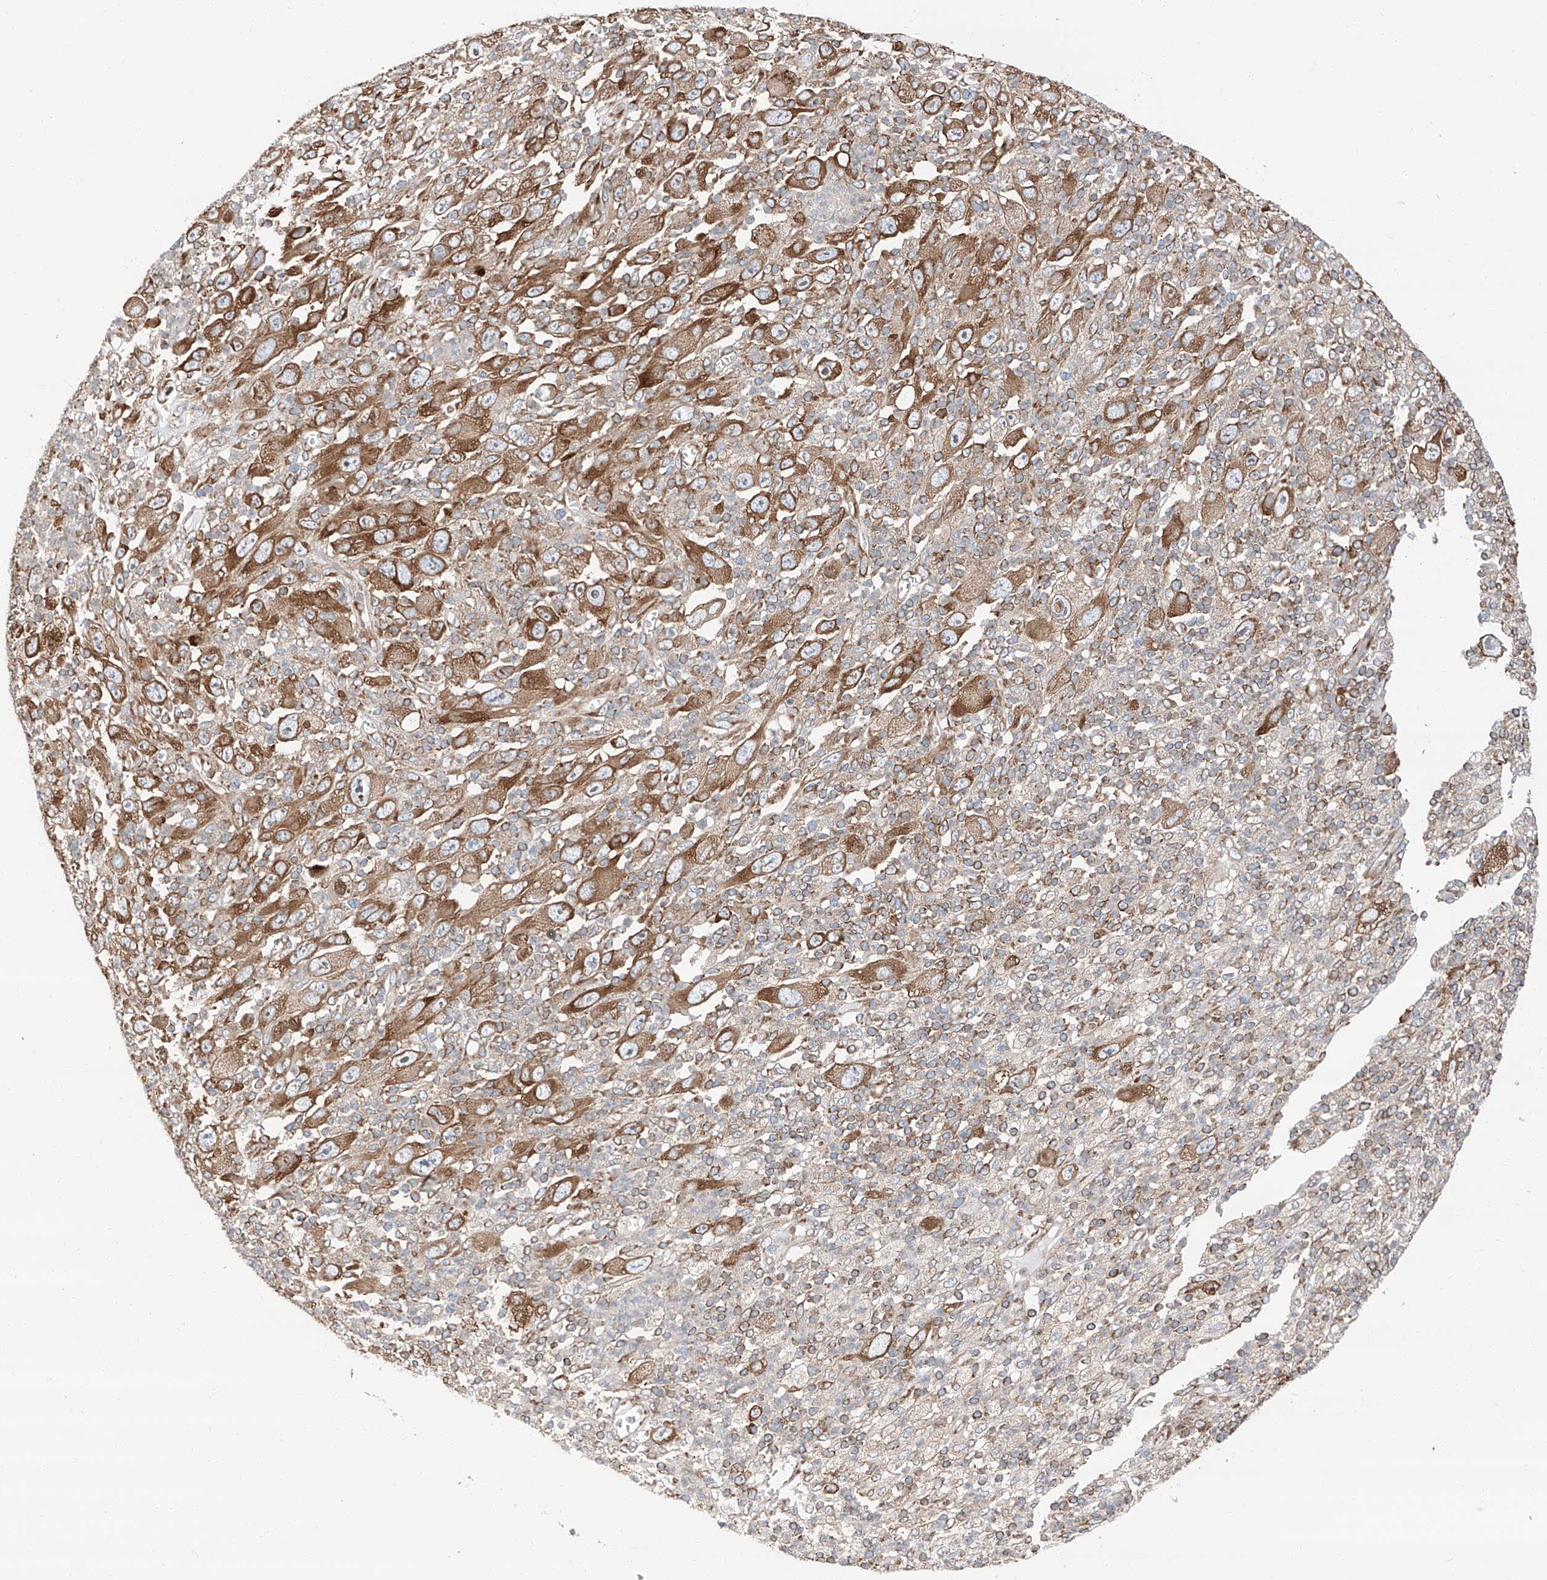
{"staining": {"intensity": "moderate", "quantity": "25%-75%", "location": "cytoplasmic/membranous"}, "tissue": "melanoma", "cell_type": "Tumor cells", "image_type": "cancer", "snomed": [{"axis": "morphology", "description": "Malignant melanoma, Metastatic site"}, {"axis": "topography", "description": "Skin"}], "caption": "Protein expression analysis of human melanoma reveals moderate cytoplasmic/membranous positivity in about 25%-75% of tumor cells.", "gene": "ZC3H15", "patient": {"sex": "female", "age": 56}}